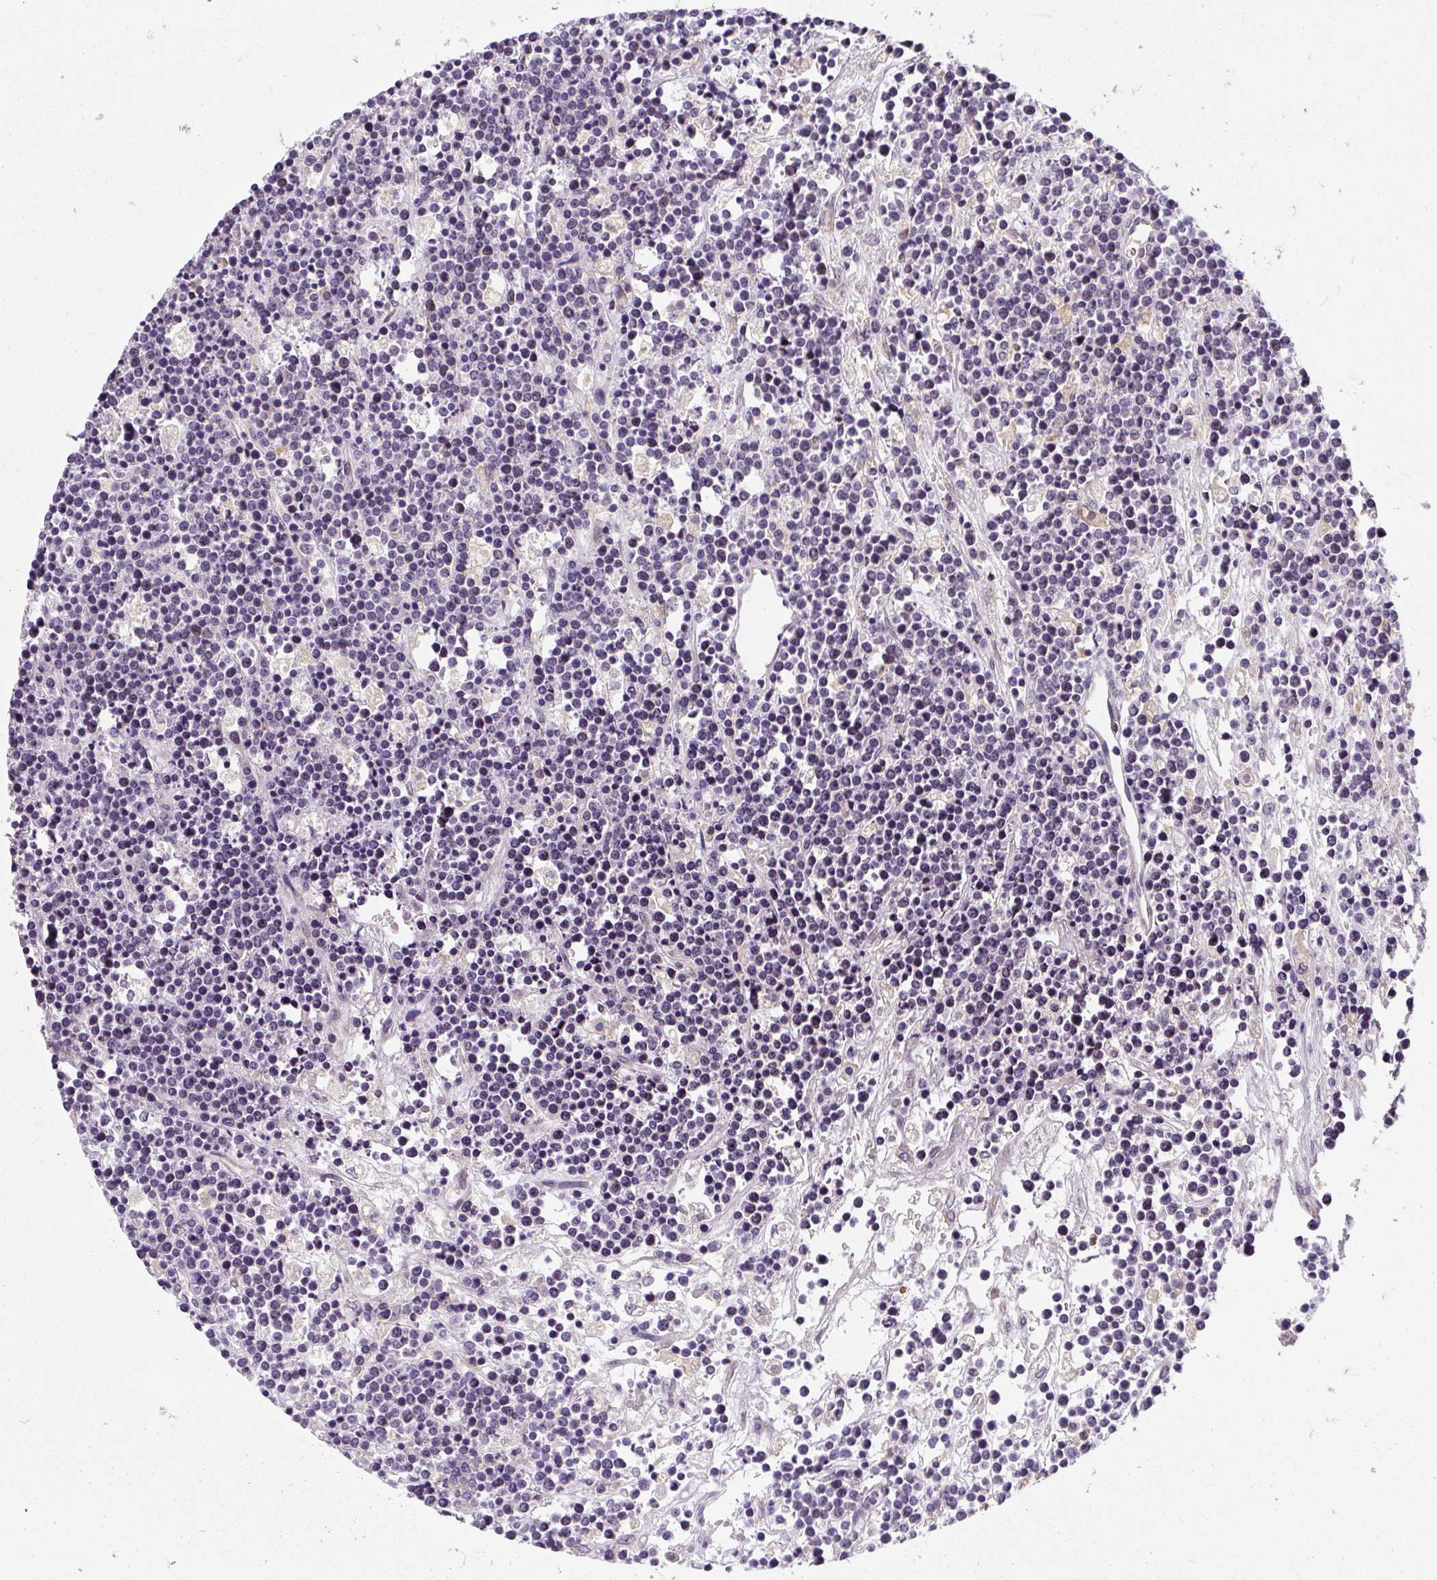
{"staining": {"intensity": "weak", "quantity": "<25%", "location": "nuclear"}, "tissue": "lymphoma", "cell_type": "Tumor cells", "image_type": "cancer", "snomed": [{"axis": "morphology", "description": "Malignant lymphoma, non-Hodgkin's type, High grade"}, {"axis": "topography", "description": "Ovary"}], "caption": "A high-resolution micrograph shows immunohistochemistry (IHC) staining of malignant lymphoma, non-Hodgkin's type (high-grade), which reveals no significant staining in tumor cells.", "gene": "CYP20A1", "patient": {"sex": "female", "age": 56}}